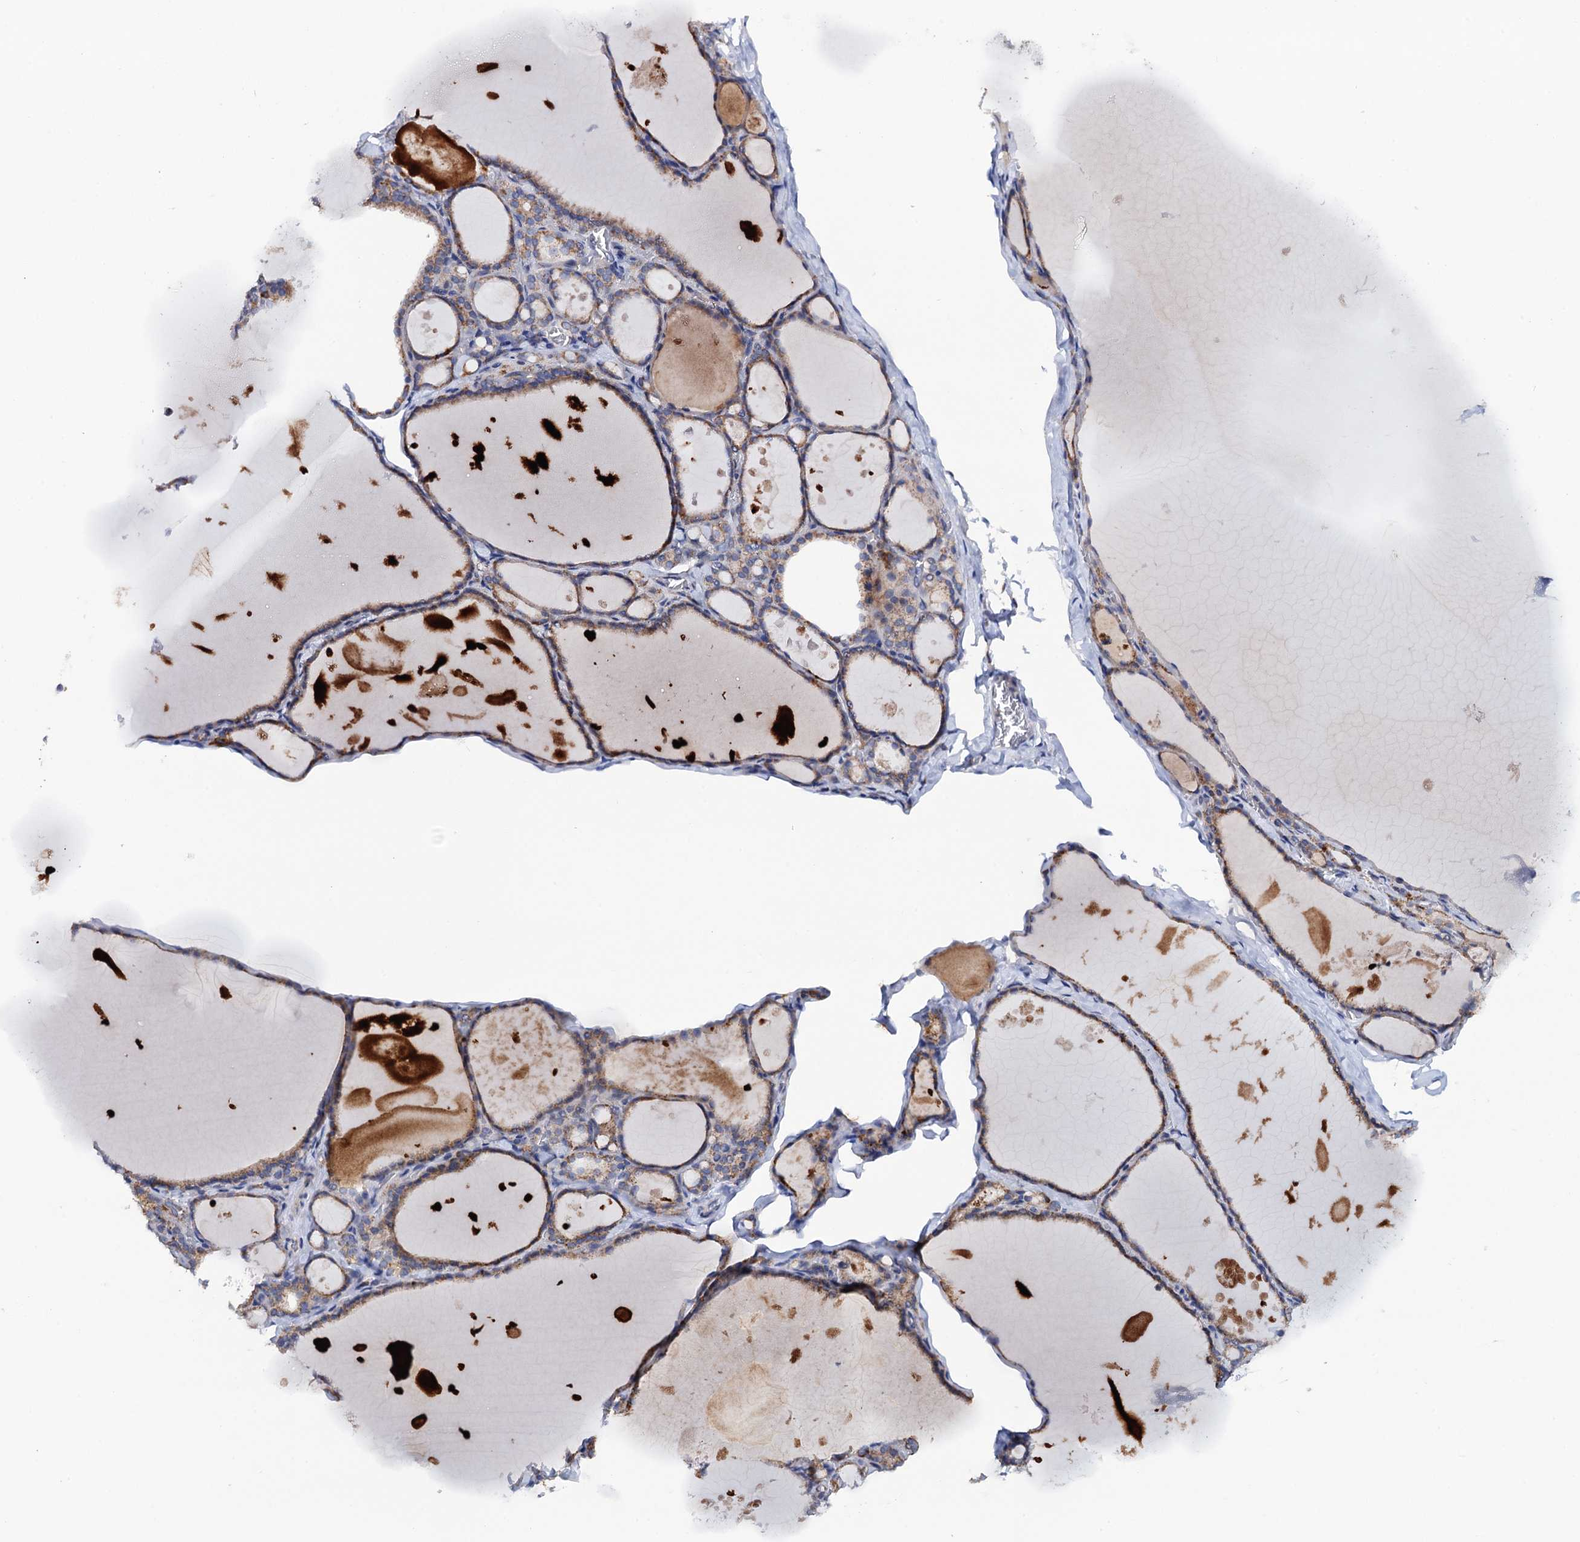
{"staining": {"intensity": "moderate", "quantity": ">75%", "location": "cytoplasmic/membranous"}, "tissue": "thyroid gland", "cell_type": "Glandular cells", "image_type": "normal", "snomed": [{"axis": "morphology", "description": "Normal tissue, NOS"}, {"axis": "topography", "description": "Thyroid gland"}], "caption": "IHC of benign thyroid gland displays medium levels of moderate cytoplasmic/membranous expression in approximately >75% of glandular cells. (Stains: DAB (3,3'-diaminobenzidine) in brown, nuclei in blue, Microscopy: brightfield microscopy at high magnification).", "gene": "MRPL48", "patient": {"sex": "male", "age": 56}}